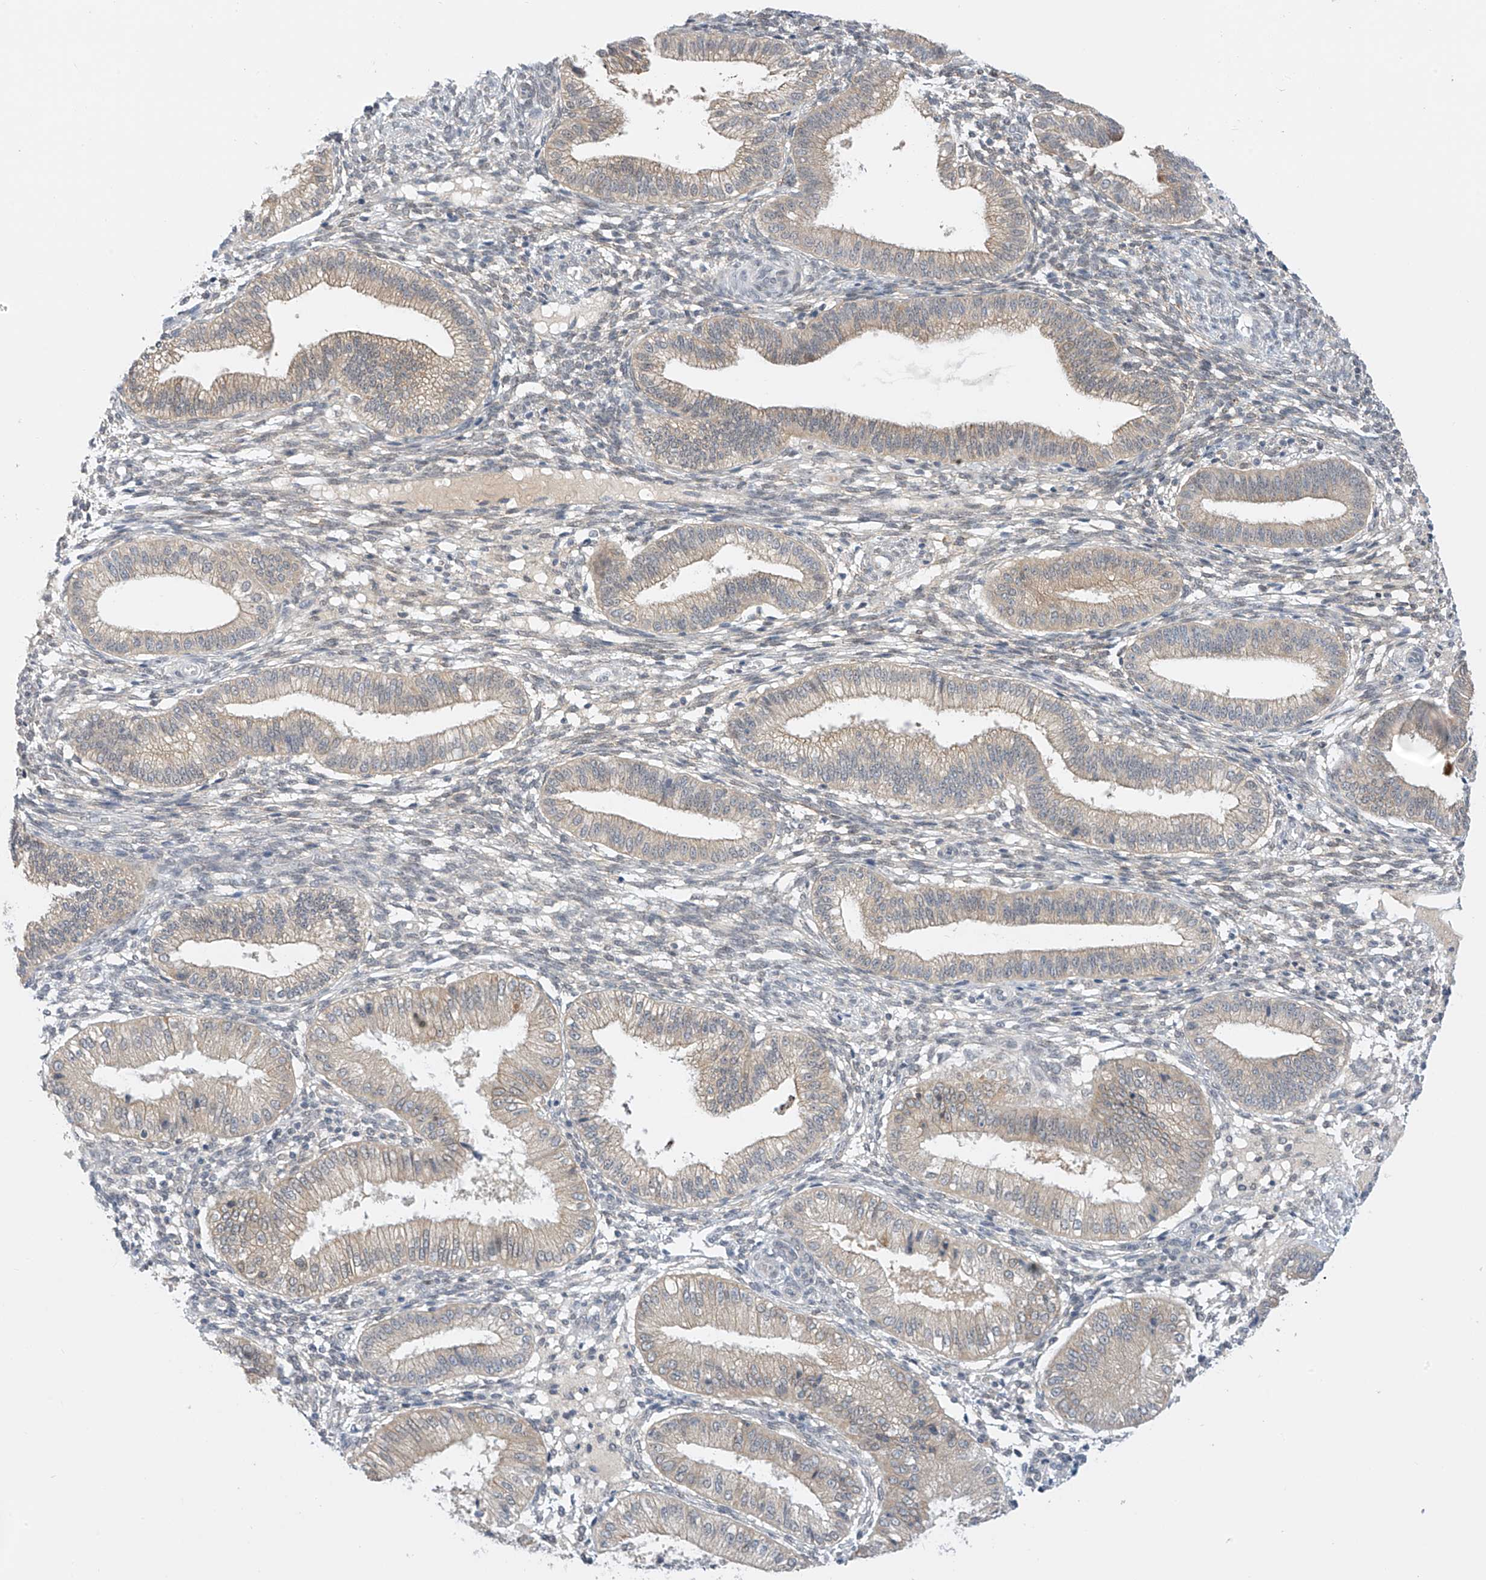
{"staining": {"intensity": "negative", "quantity": "none", "location": "none"}, "tissue": "endometrium", "cell_type": "Cells in endometrial stroma", "image_type": "normal", "snomed": [{"axis": "morphology", "description": "Normal tissue, NOS"}, {"axis": "topography", "description": "Endometrium"}], "caption": "Human endometrium stained for a protein using immunohistochemistry (IHC) exhibits no expression in cells in endometrial stroma.", "gene": "APLF", "patient": {"sex": "female", "age": 39}}